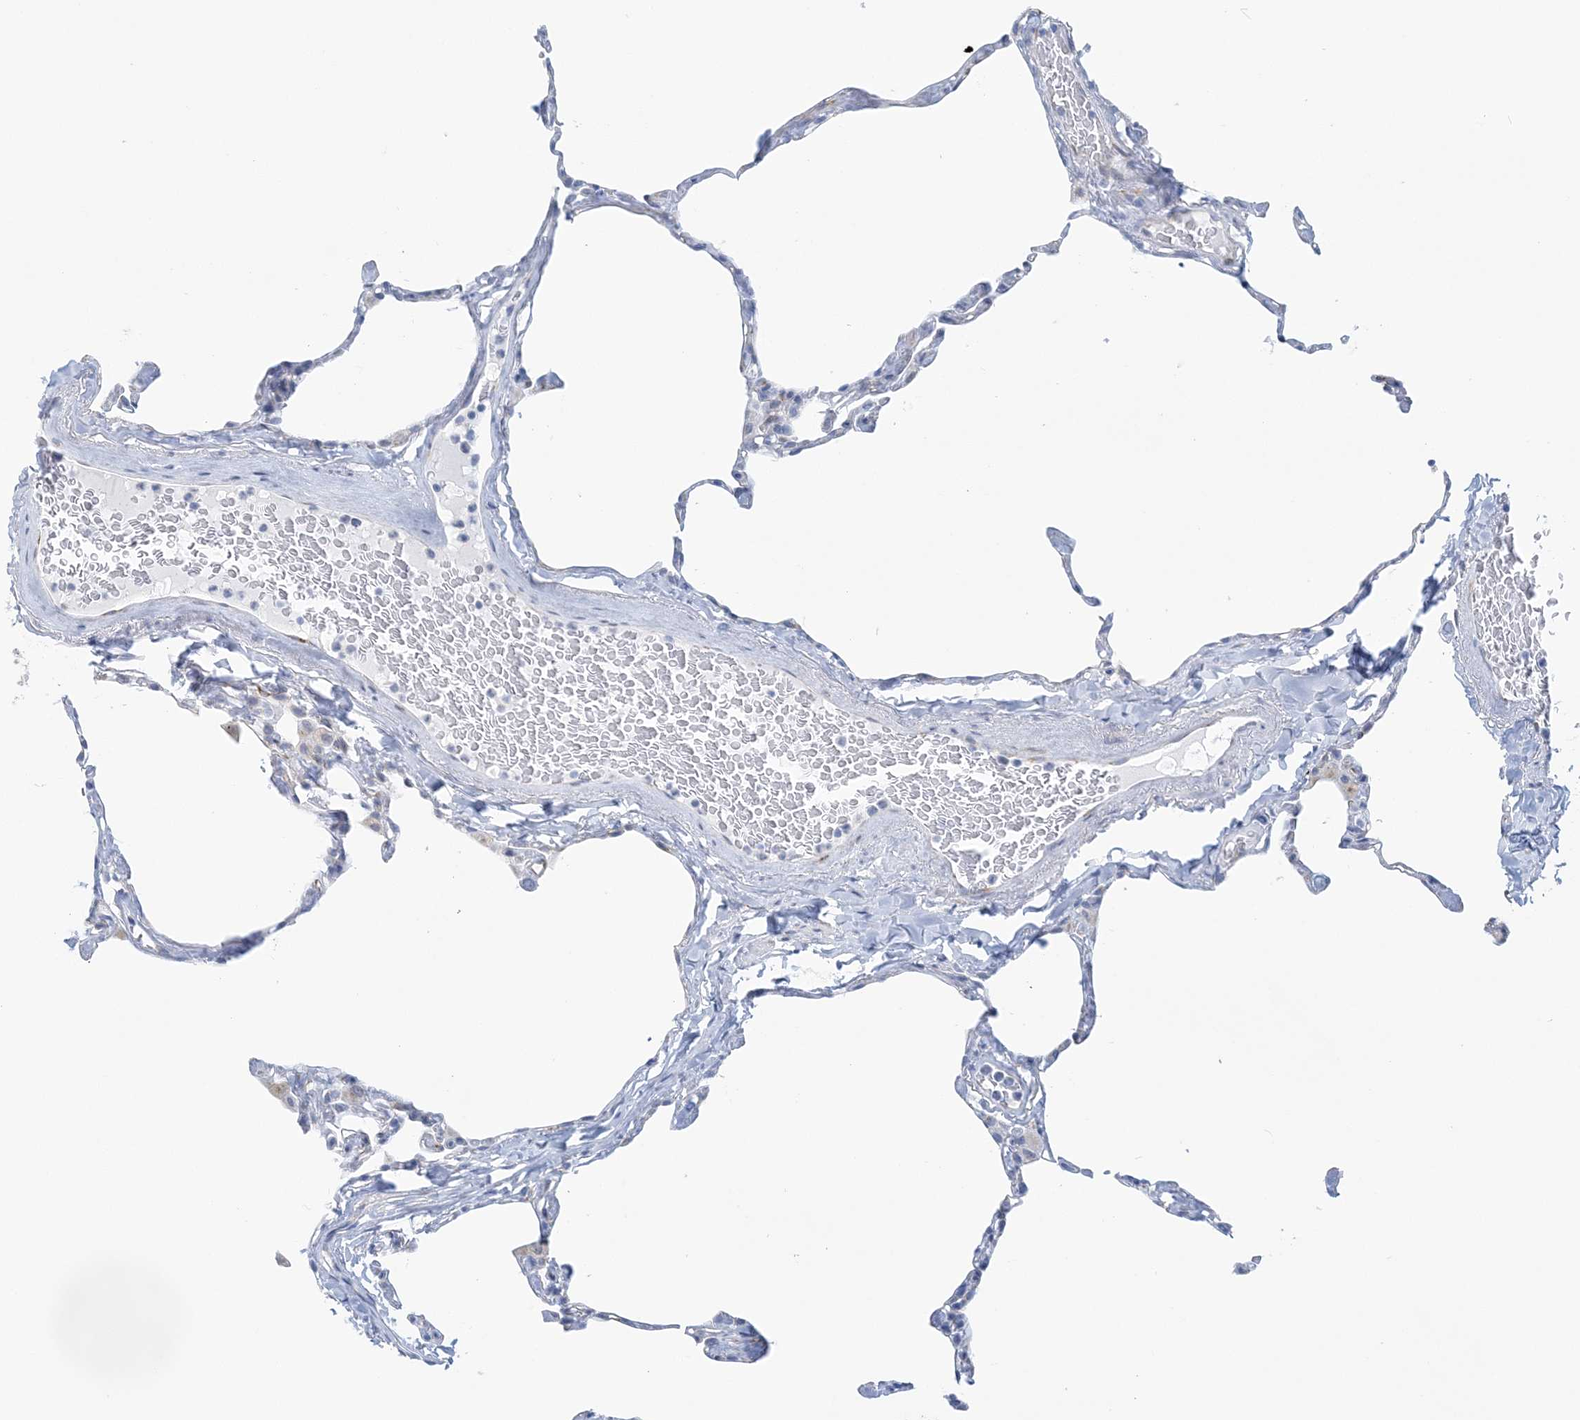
{"staining": {"intensity": "negative", "quantity": "none", "location": "none"}, "tissue": "lung", "cell_type": "Alveolar cells", "image_type": "normal", "snomed": [{"axis": "morphology", "description": "Normal tissue, NOS"}, {"axis": "topography", "description": "Lung"}], "caption": "A high-resolution photomicrograph shows immunohistochemistry (IHC) staining of normal lung, which displays no significant staining in alveolar cells. Nuclei are stained in blue.", "gene": "PLEKHG4B", "patient": {"sex": "male", "age": 65}}